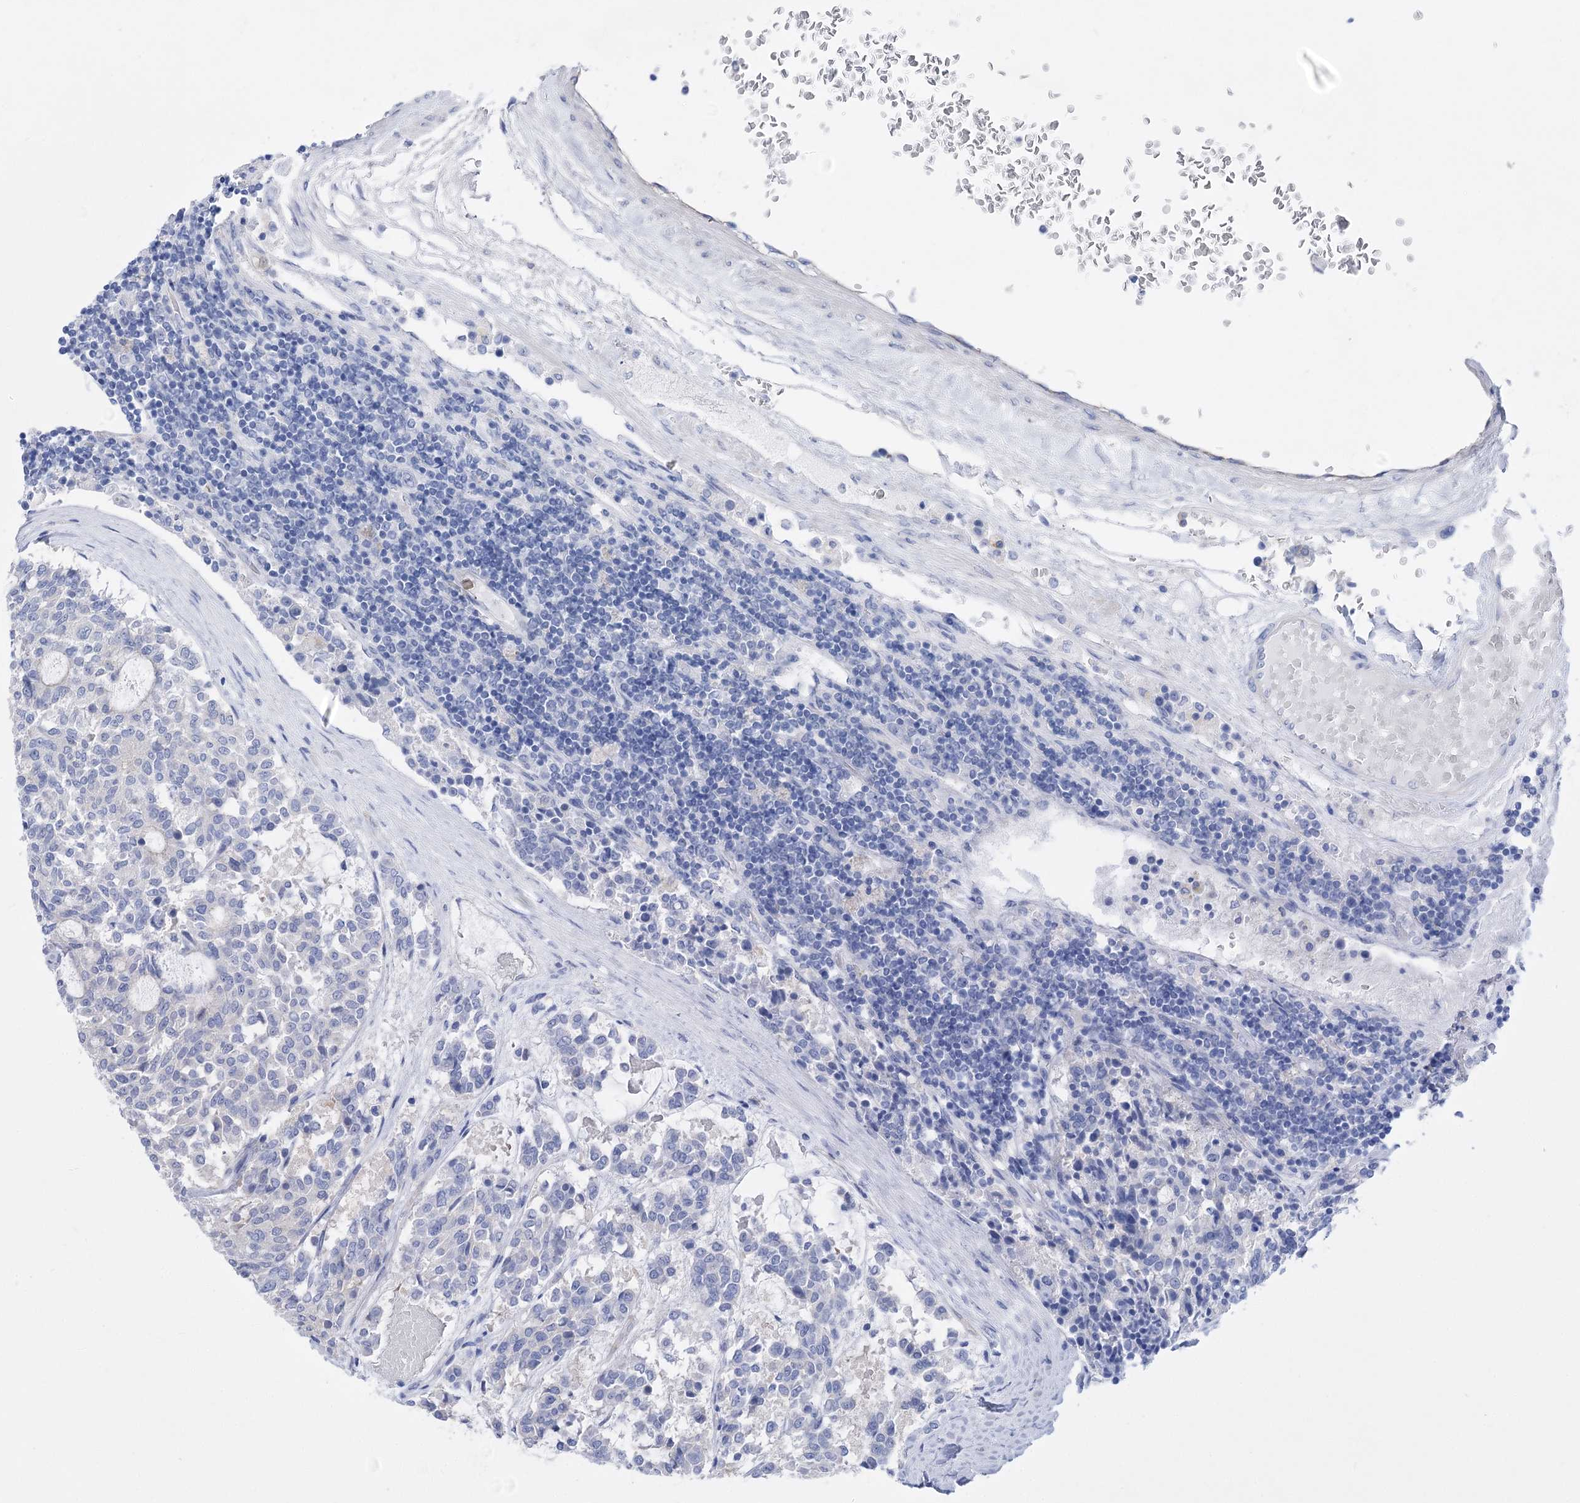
{"staining": {"intensity": "negative", "quantity": "none", "location": "none"}, "tissue": "carcinoid", "cell_type": "Tumor cells", "image_type": "cancer", "snomed": [{"axis": "morphology", "description": "Carcinoid, malignant, NOS"}, {"axis": "topography", "description": "Pancreas"}], "caption": "Immunohistochemical staining of human malignant carcinoid reveals no significant positivity in tumor cells.", "gene": "LRRC34", "patient": {"sex": "female", "age": 54}}